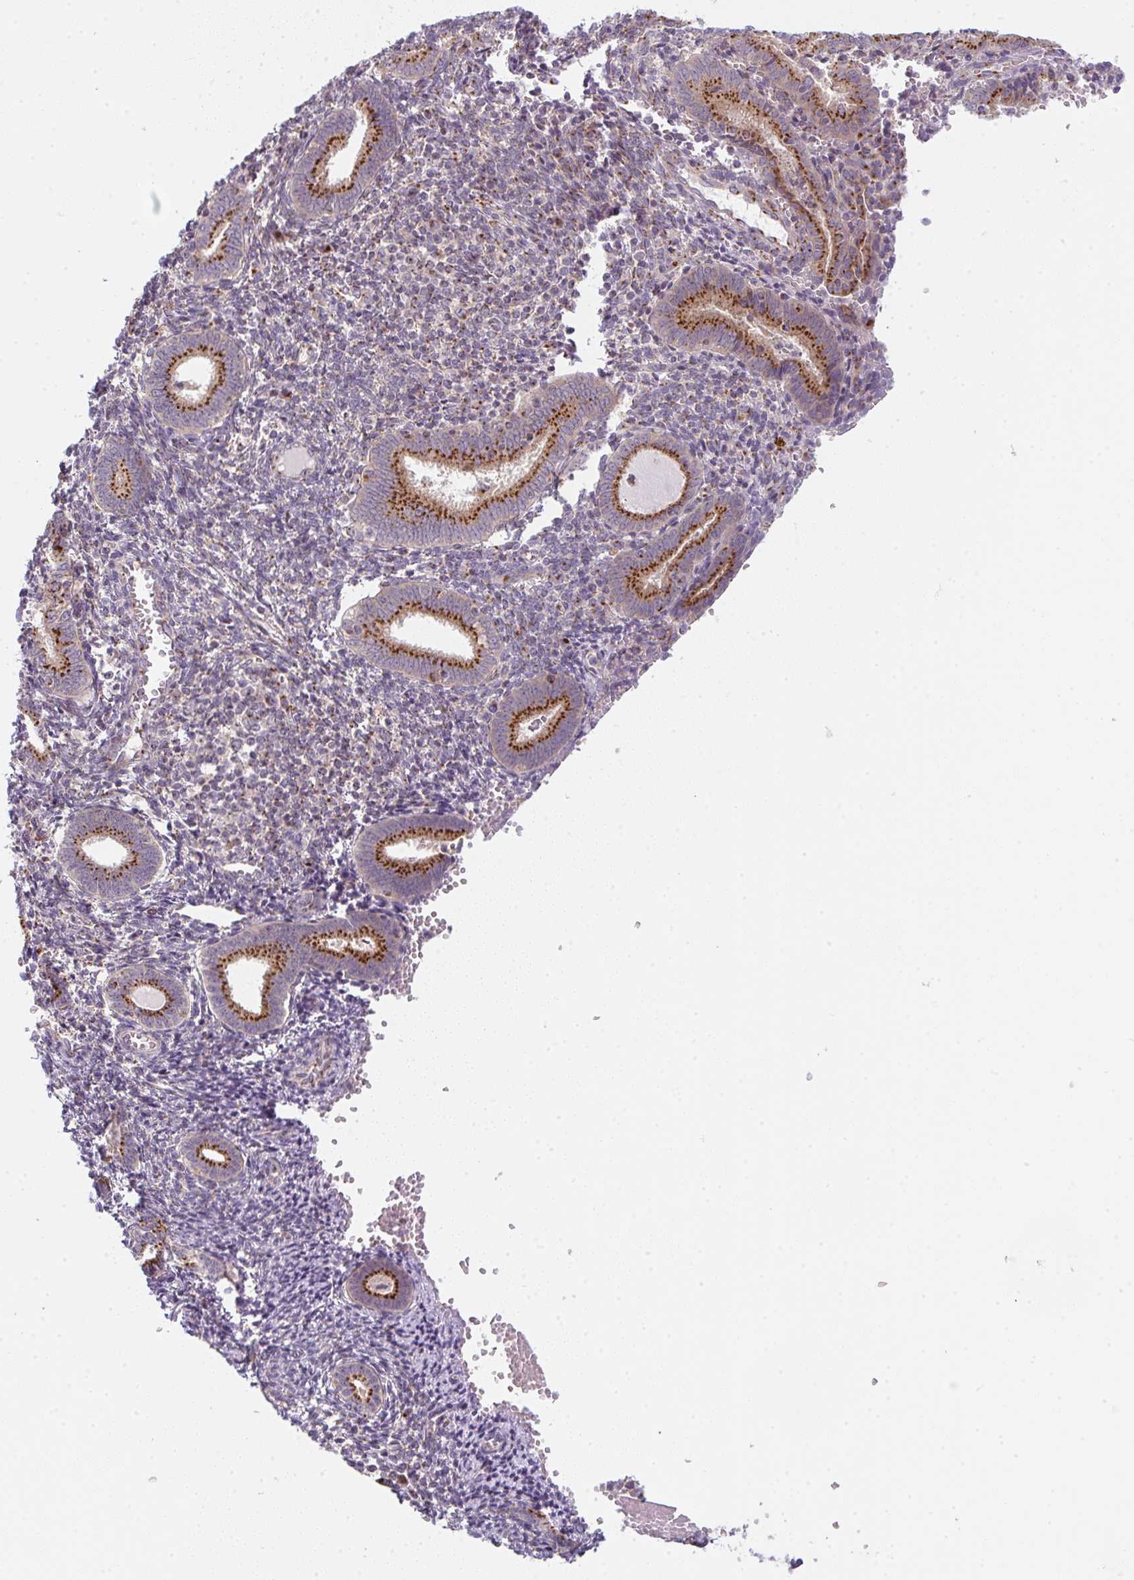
{"staining": {"intensity": "moderate", "quantity": "25%-75%", "location": "cytoplasmic/membranous"}, "tissue": "endometrium", "cell_type": "Cells in endometrial stroma", "image_type": "normal", "snomed": [{"axis": "morphology", "description": "Normal tissue, NOS"}, {"axis": "topography", "description": "Endometrium"}], "caption": "DAB (3,3'-diaminobenzidine) immunohistochemical staining of benign endometrium demonstrates moderate cytoplasmic/membranous protein staining in about 25%-75% of cells in endometrial stroma. (IHC, brightfield microscopy, high magnification).", "gene": "GVQW3", "patient": {"sex": "female", "age": 41}}